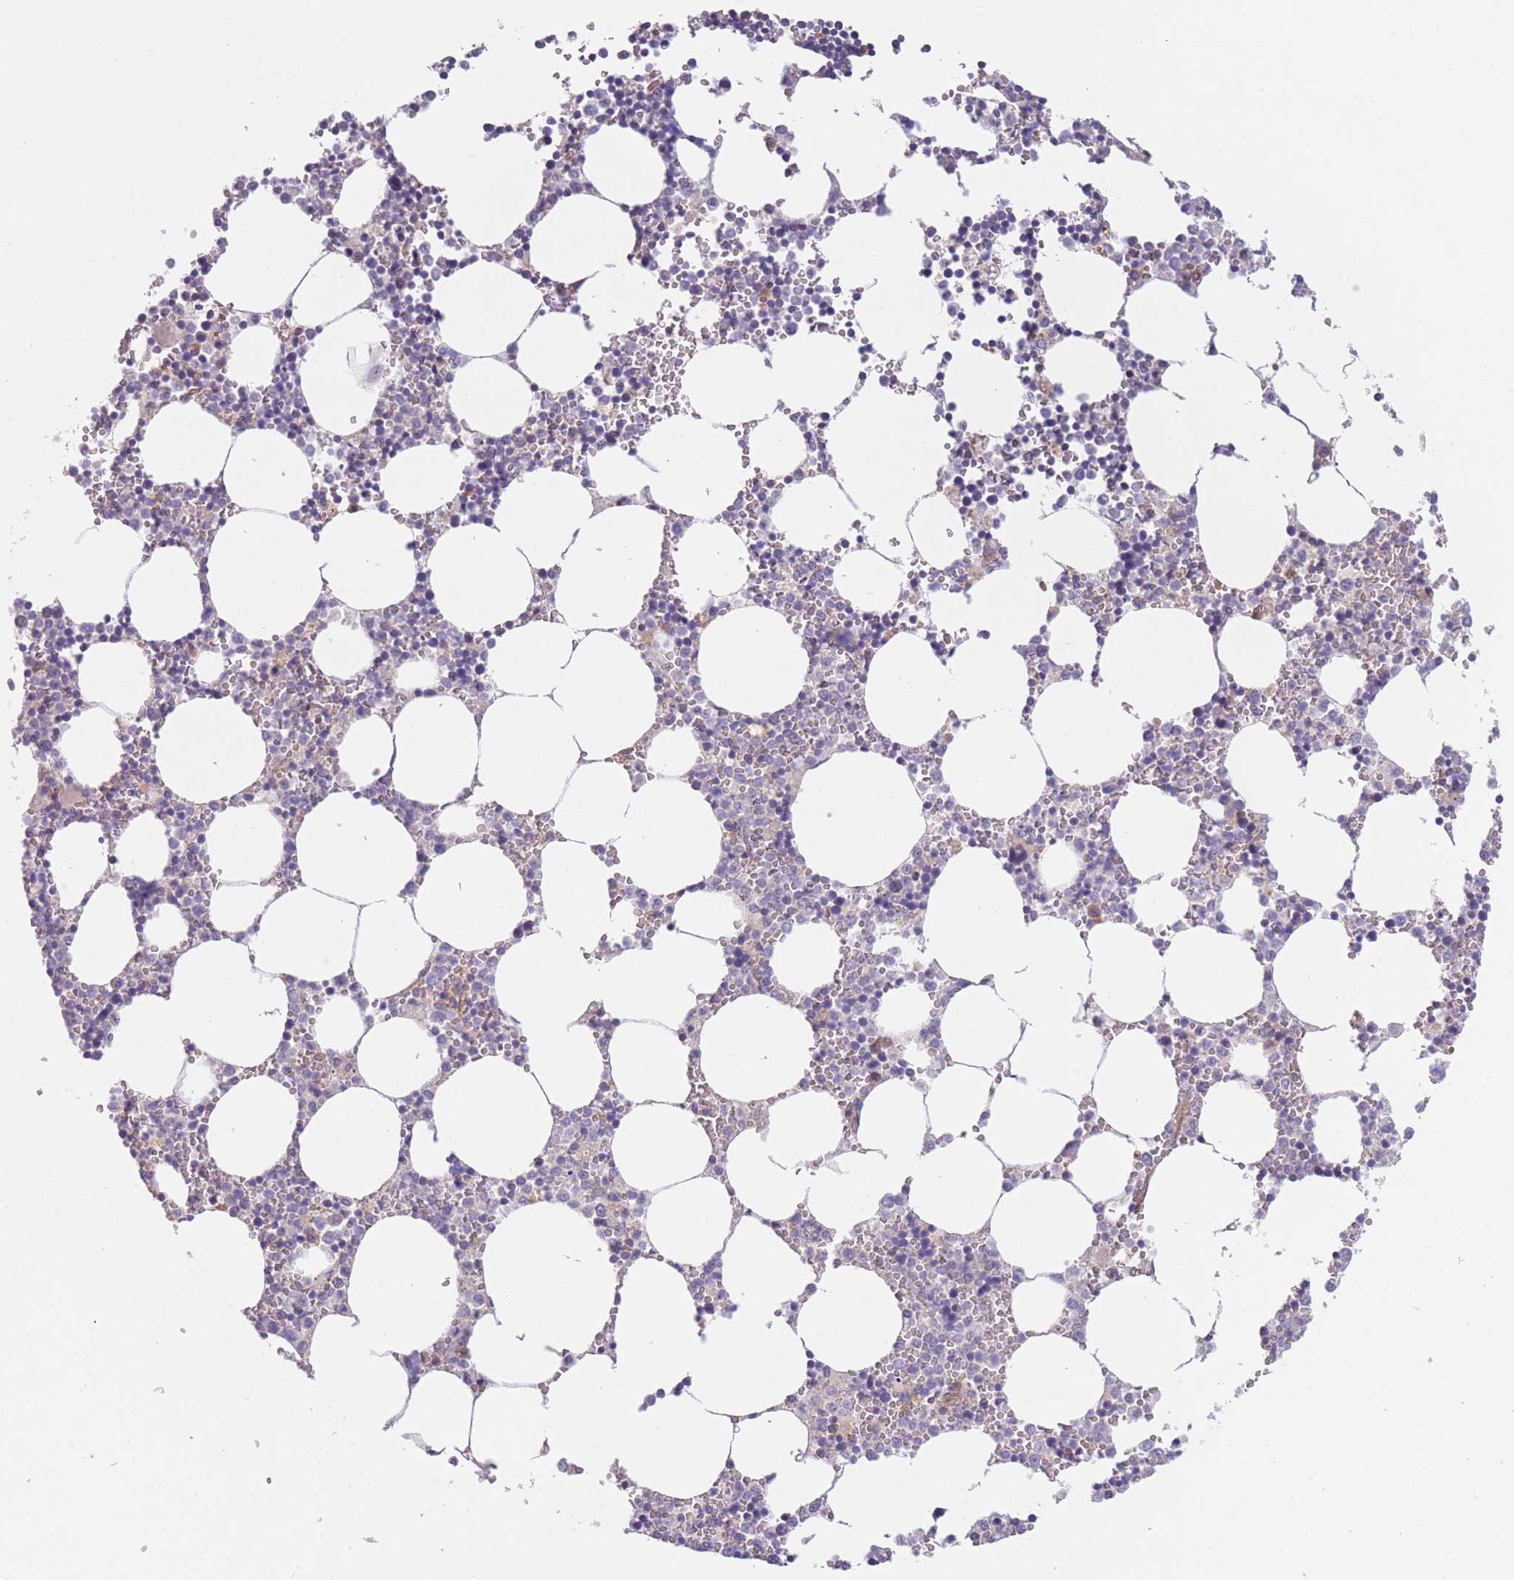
{"staining": {"intensity": "strong", "quantity": "<25%", "location": "cytoplasmic/membranous"}, "tissue": "bone marrow", "cell_type": "Hematopoietic cells", "image_type": "normal", "snomed": [{"axis": "morphology", "description": "Normal tissue, NOS"}, {"axis": "topography", "description": "Bone marrow"}], "caption": "About <25% of hematopoietic cells in benign human bone marrow display strong cytoplasmic/membranous protein staining as visualized by brown immunohistochemical staining.", "gene": "WDR93", "patient": {"sex": "female", "age": 64}}